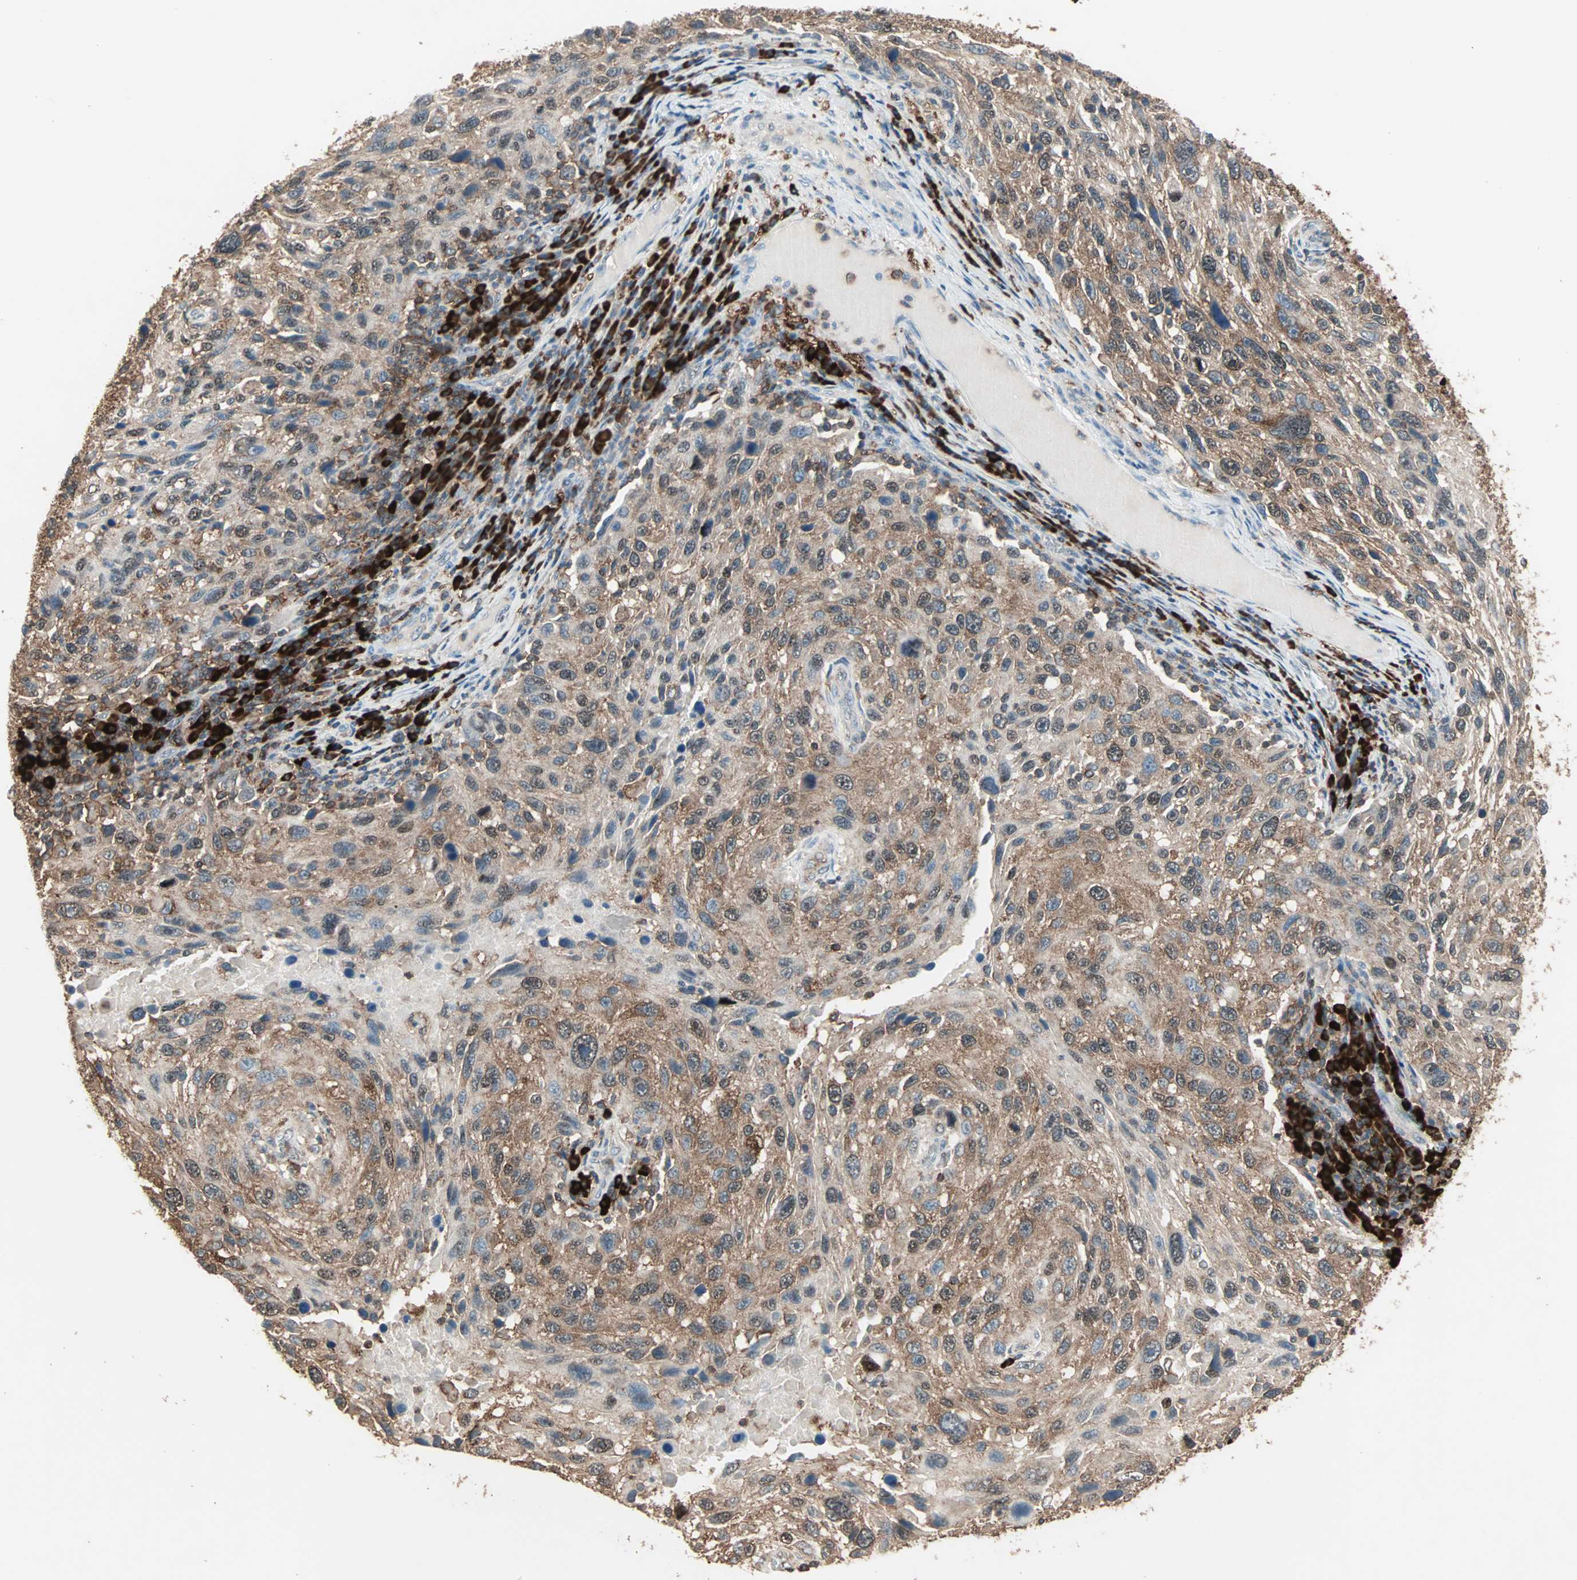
{"staining": {"intensity": "moderate", "quantity": ">75%", "location": "cytoplasmic/membranous"}, "tissue": "melanoma", "cell_type": "Tumor cells", "image_type": "cancer", "snomed": [{"axis": "morphology", "description": "Malignant melanoma, NOS"}, {"axis": "topography", "description": "Skin"}], "caption": "The histopathology image exhibits immunohistochemical staining of melanoma. There is moderate cytoplasmic/membranous expression is identified in about >75% of tumor cells.", "gene": "MMP3", "patient": {"sex": "male", "age": 53}}